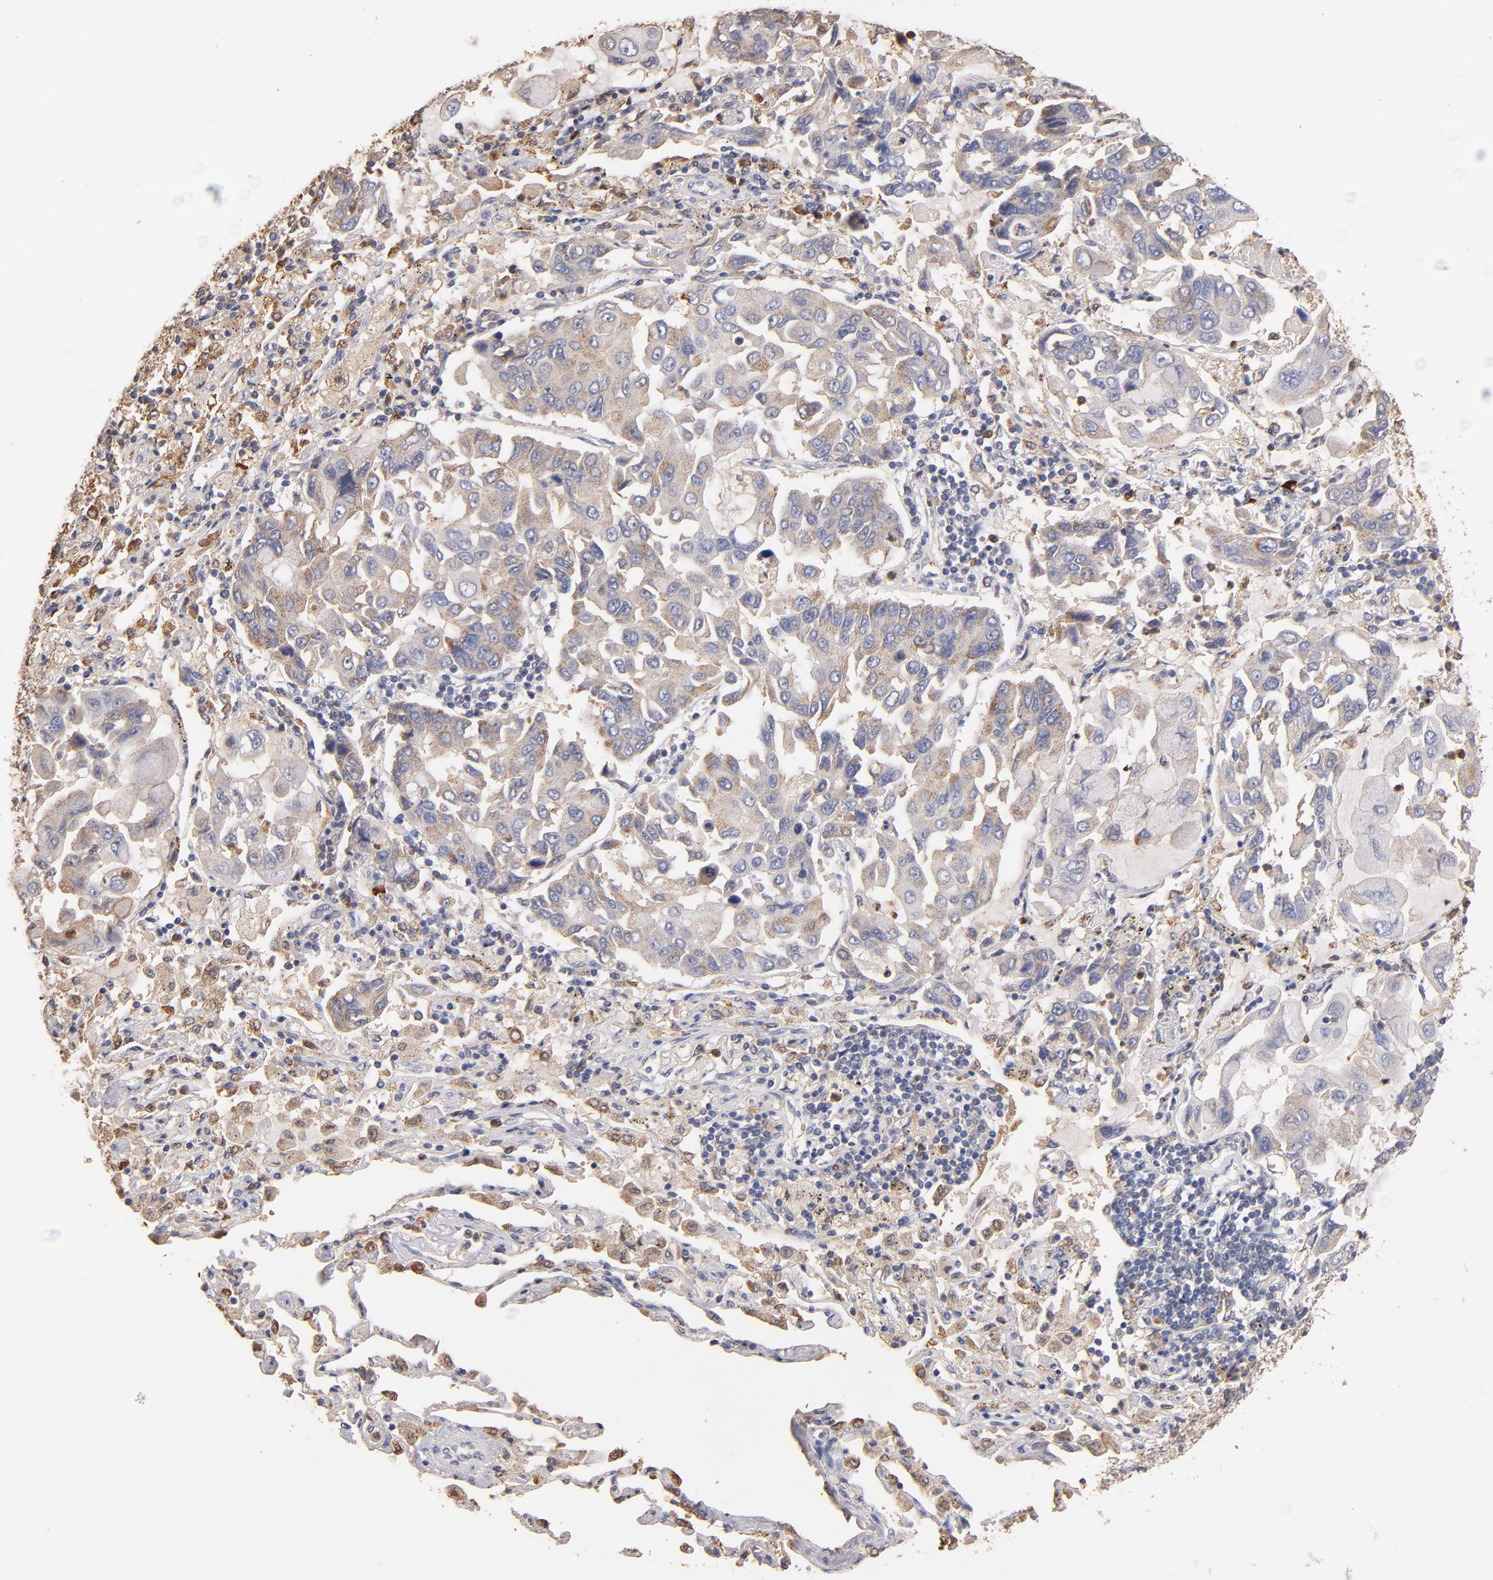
{"staining": {"intensity": "moderate", "quantity": ">75%", "location": "cytoplasmic/membranous"}, "tissue": "lung cancer", "cell_type": "Tumor cells", "image_type": "cancer", "snomed": [{"axis": "morphology", "description": "Adenocarcinoma, NOS"}, {"axis": "topography", "description": "Lung"}], "caption": "High-power microscopy captured an immunohistochemistry image of lung cancer, revealing moderate cytoplasmic/membranous staining in approximately >75% of tumor cells. The protein is stained brown, and the nuclei are stained in blue (DAB (3,3'-diaminobenzidine) IHC with brightfield microscopy, high magnification).", "gene": "RO60", "patient": {"sex": "male", "age": 64}}